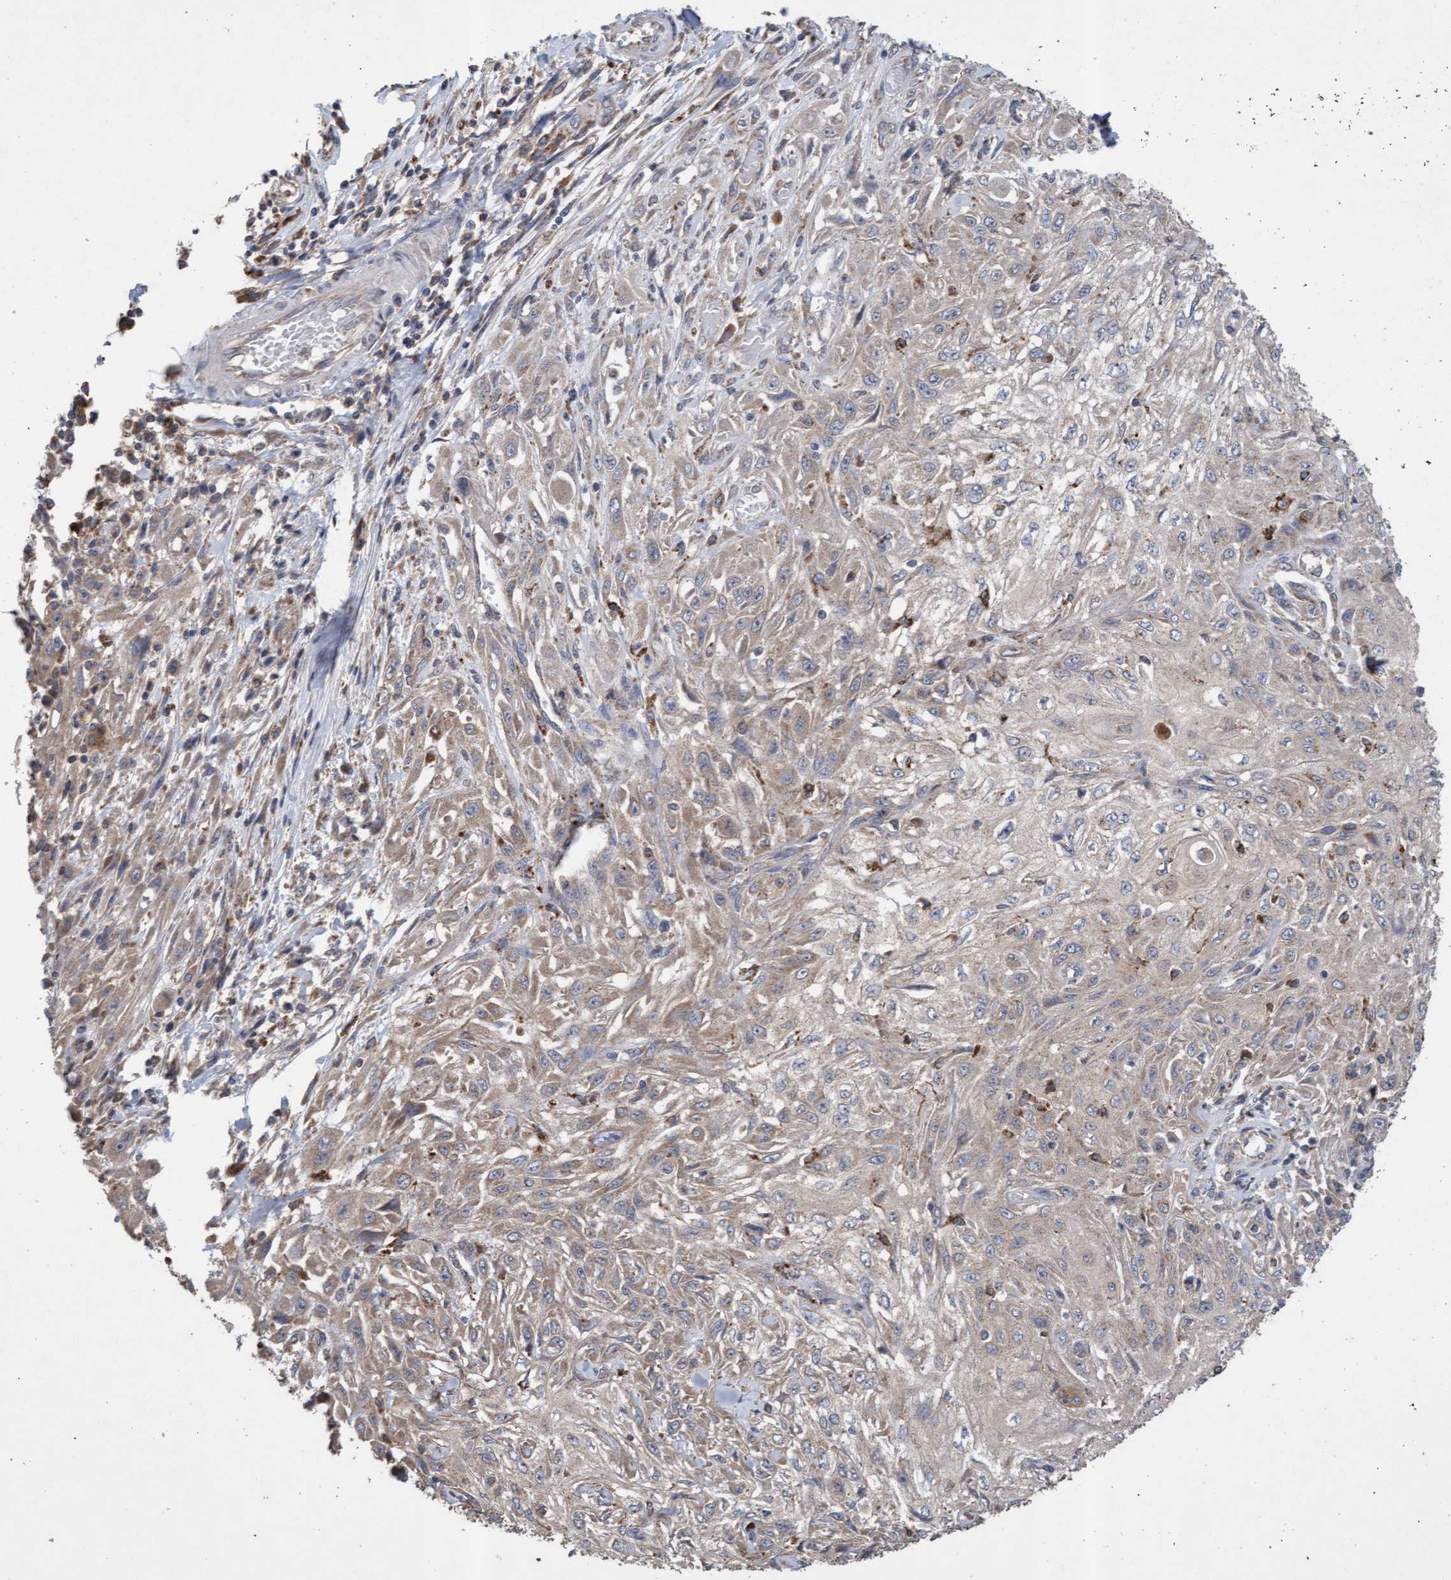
{"staining": {"intensity": "weak", "quantity": "25%-75%", "location": "cytoplasmic/membranous"}, "tissue": "skin cancer", "cell_type": "Tumor cells", "image_type": "cancer", "snomed": [{"axis": "morphology", "description": "Squamous cell carcinoma, NOS"}, {"axis": "morphology", "description": "Squamous cell carcinoma, metastatic, NOS"}, {"axis": "topography", "description": "Skin"}, {"axis": "topography", "description": "Lymph node"}], "caption": "An image of human skin cancer stained for a protein demonstrates weak cytoplasmic/membranous brown staining in tumor cells.", "gene": "ATPAF2", "patient": {"sex": "male", "age": 75}}